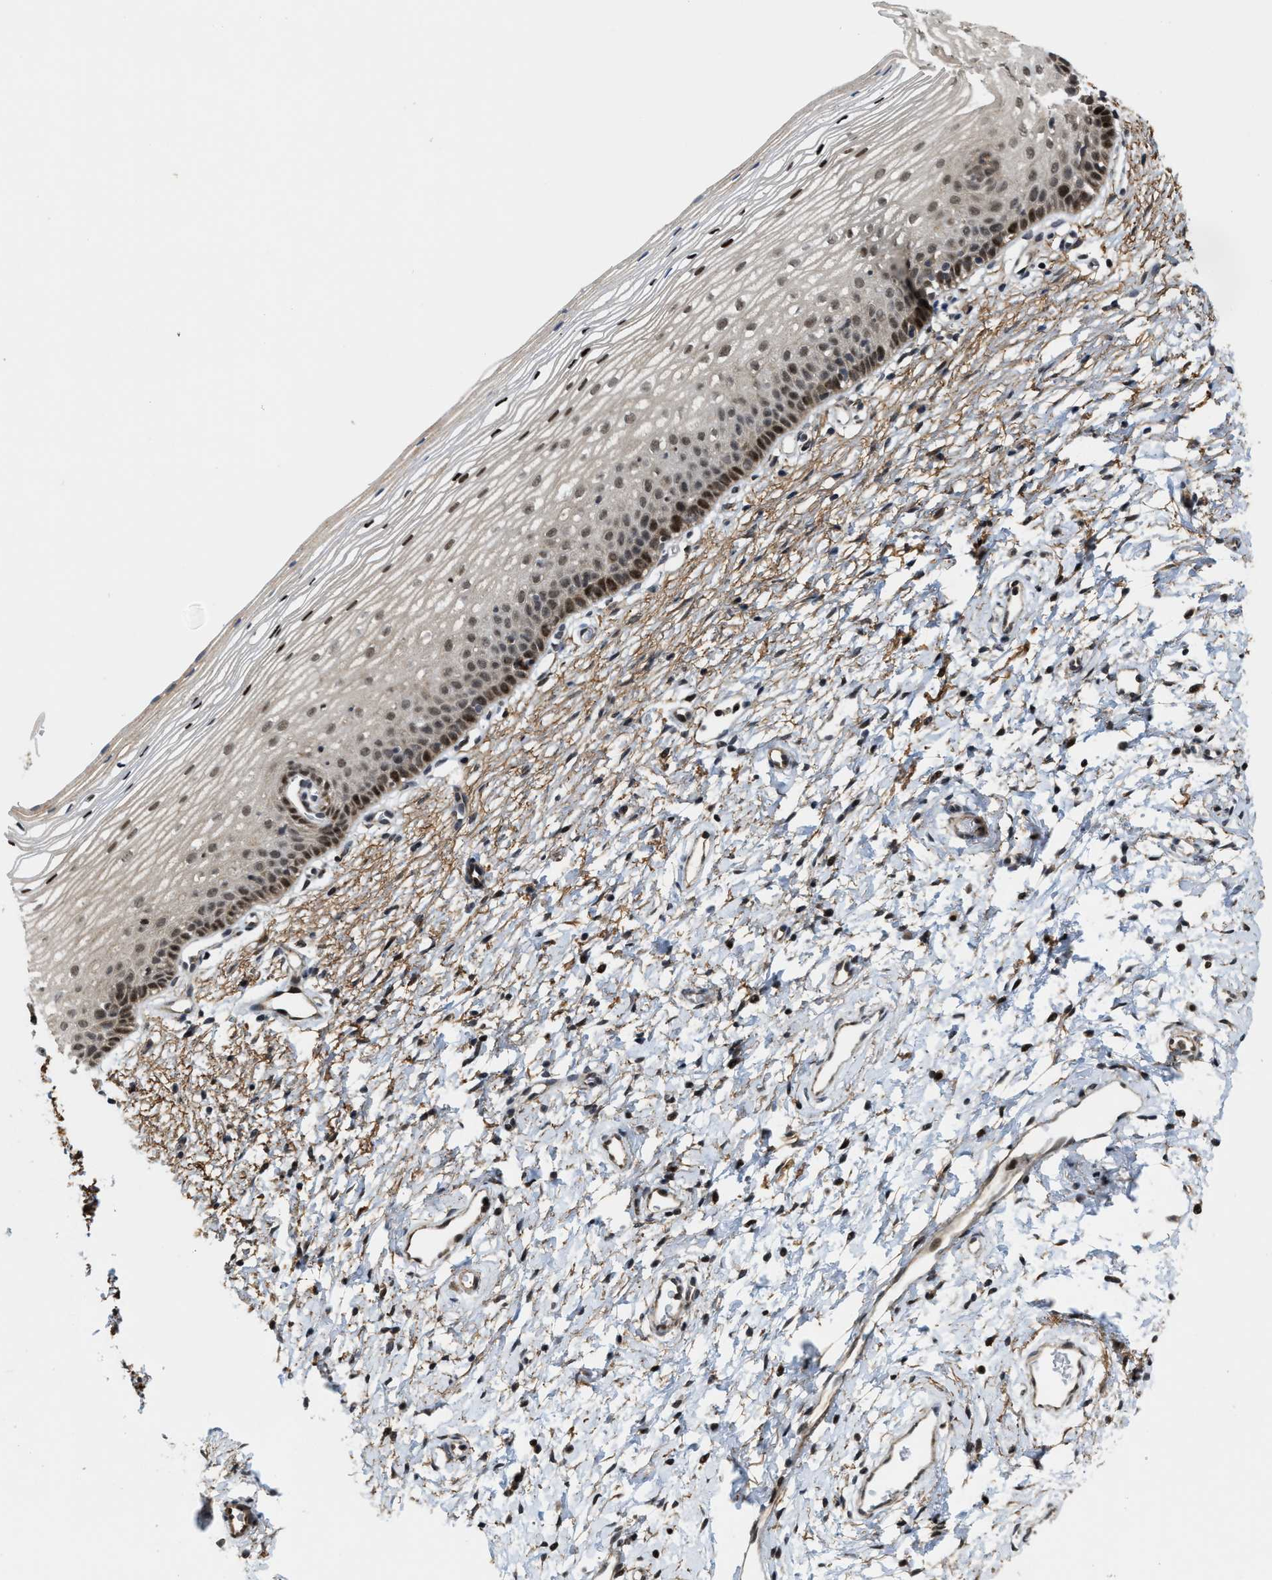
{"staining": {"intensity": "strong", "quantity": ">75%", "location": "nuclear"}, "tissue": "cervix", "cell_type": "Glandular cells", "image_type": "normal", "snomed": [{"axis": "morphology", "description": "Normal tissue, NOS"}, {"axis": "topography", "description": "Cervix"}], "caption": "Protein staining by immunohistochemistry (IHC) demonstrates strong nuclear staining in about >75% of glandular cells in normal cervix.", "gene": "ZNF250", "patient": {"sex": "female", "age": 72}}